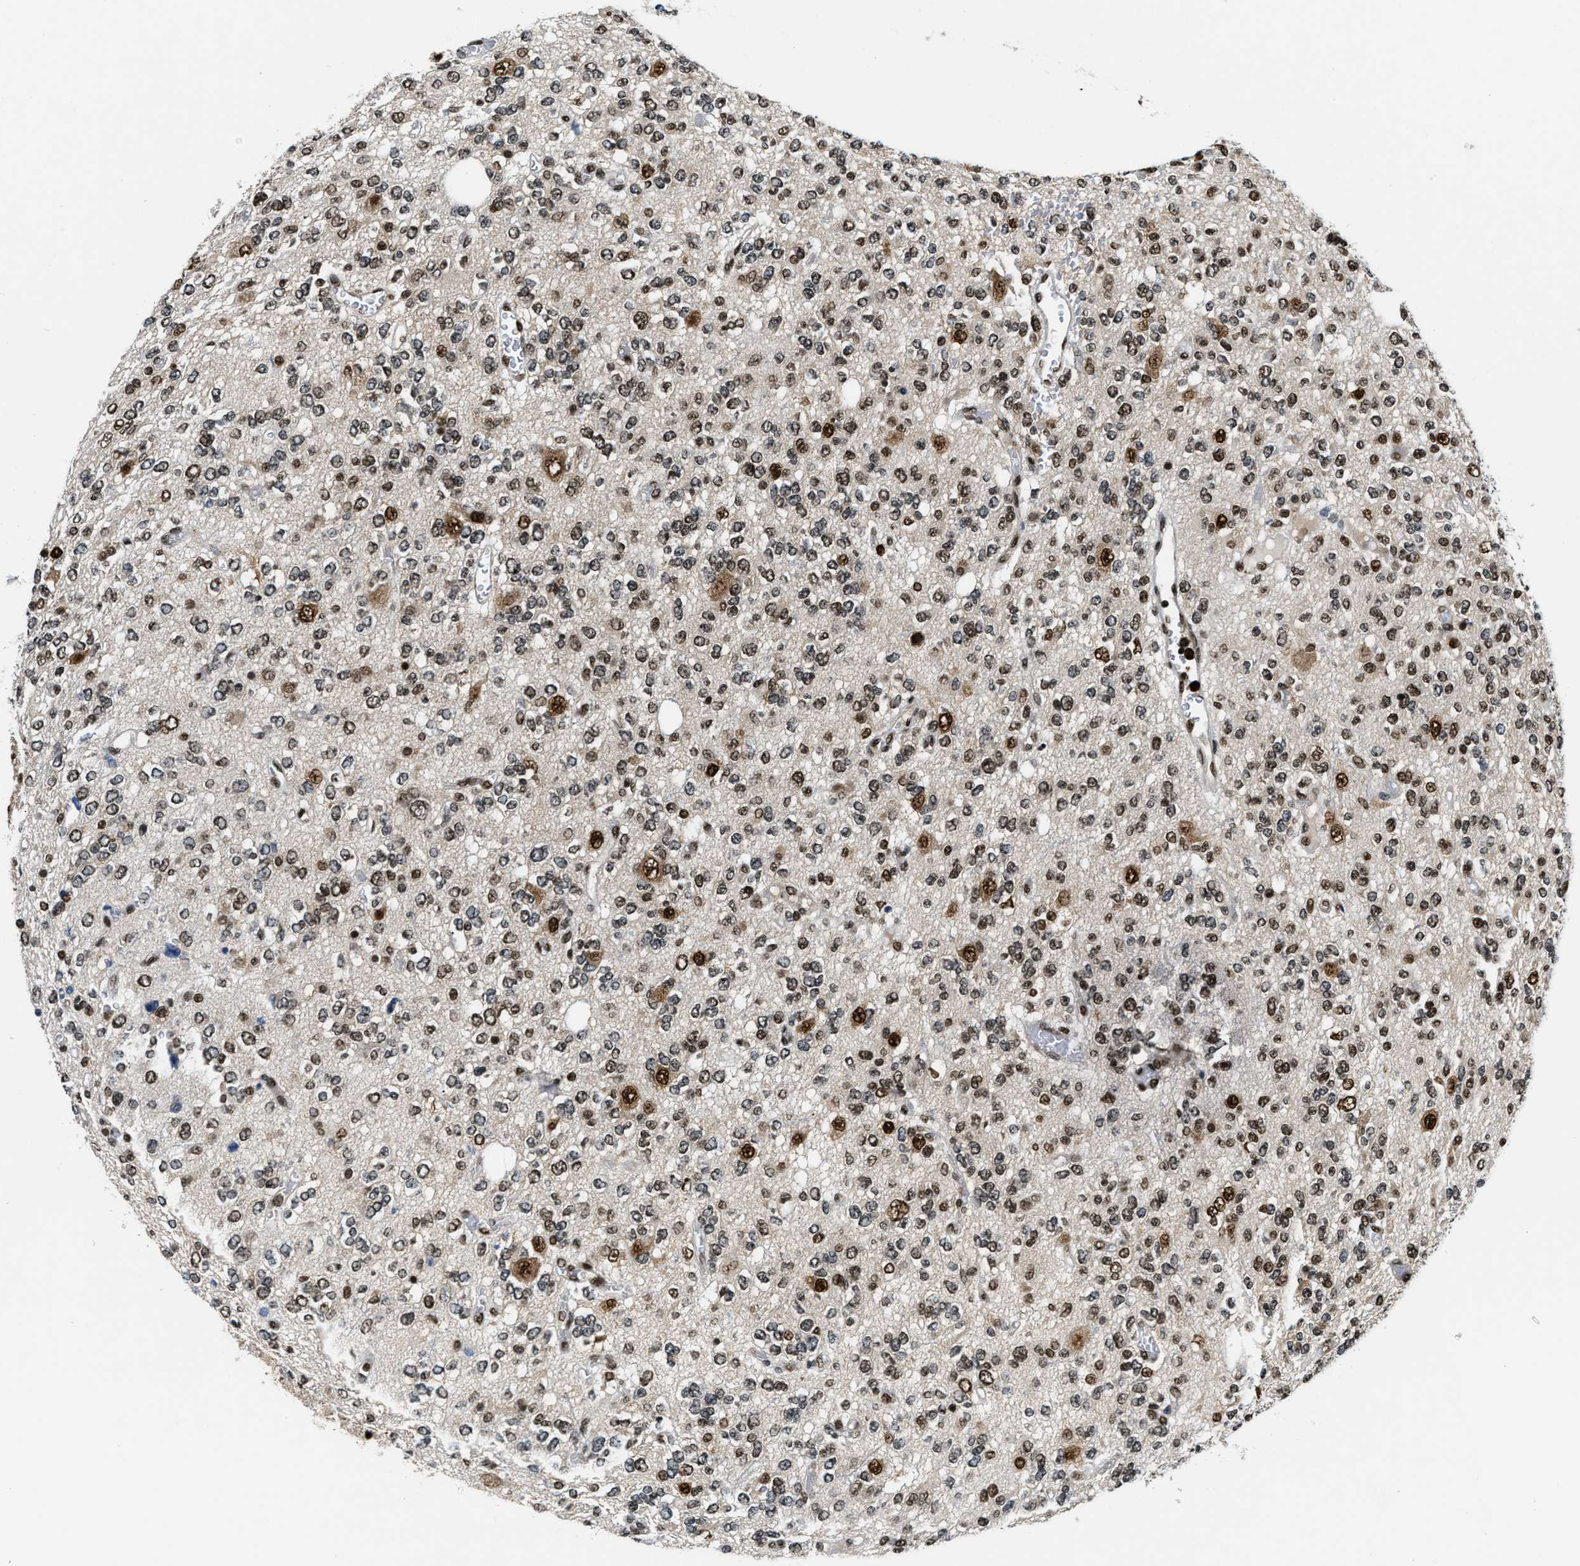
{"staining": {"intensity": "strong", "quantity": "25%-75%", "location": "nuclear"}, "tissue": "glioma", "cell_type": "Tumor cells", "image_type": "cancer", "snomed": [{"axis": "morphology", "description": "Glioma, malignant, Low grade"}, {"axis": "topography", "description": "Brain"}], "caption": "Glioma stained for a protein reveals strong nuclear positivity in tumor cells. Nuclei are stained in blue.", "gene": "CCNDBP1", "patient": {"sex": "male", "age": 38}}